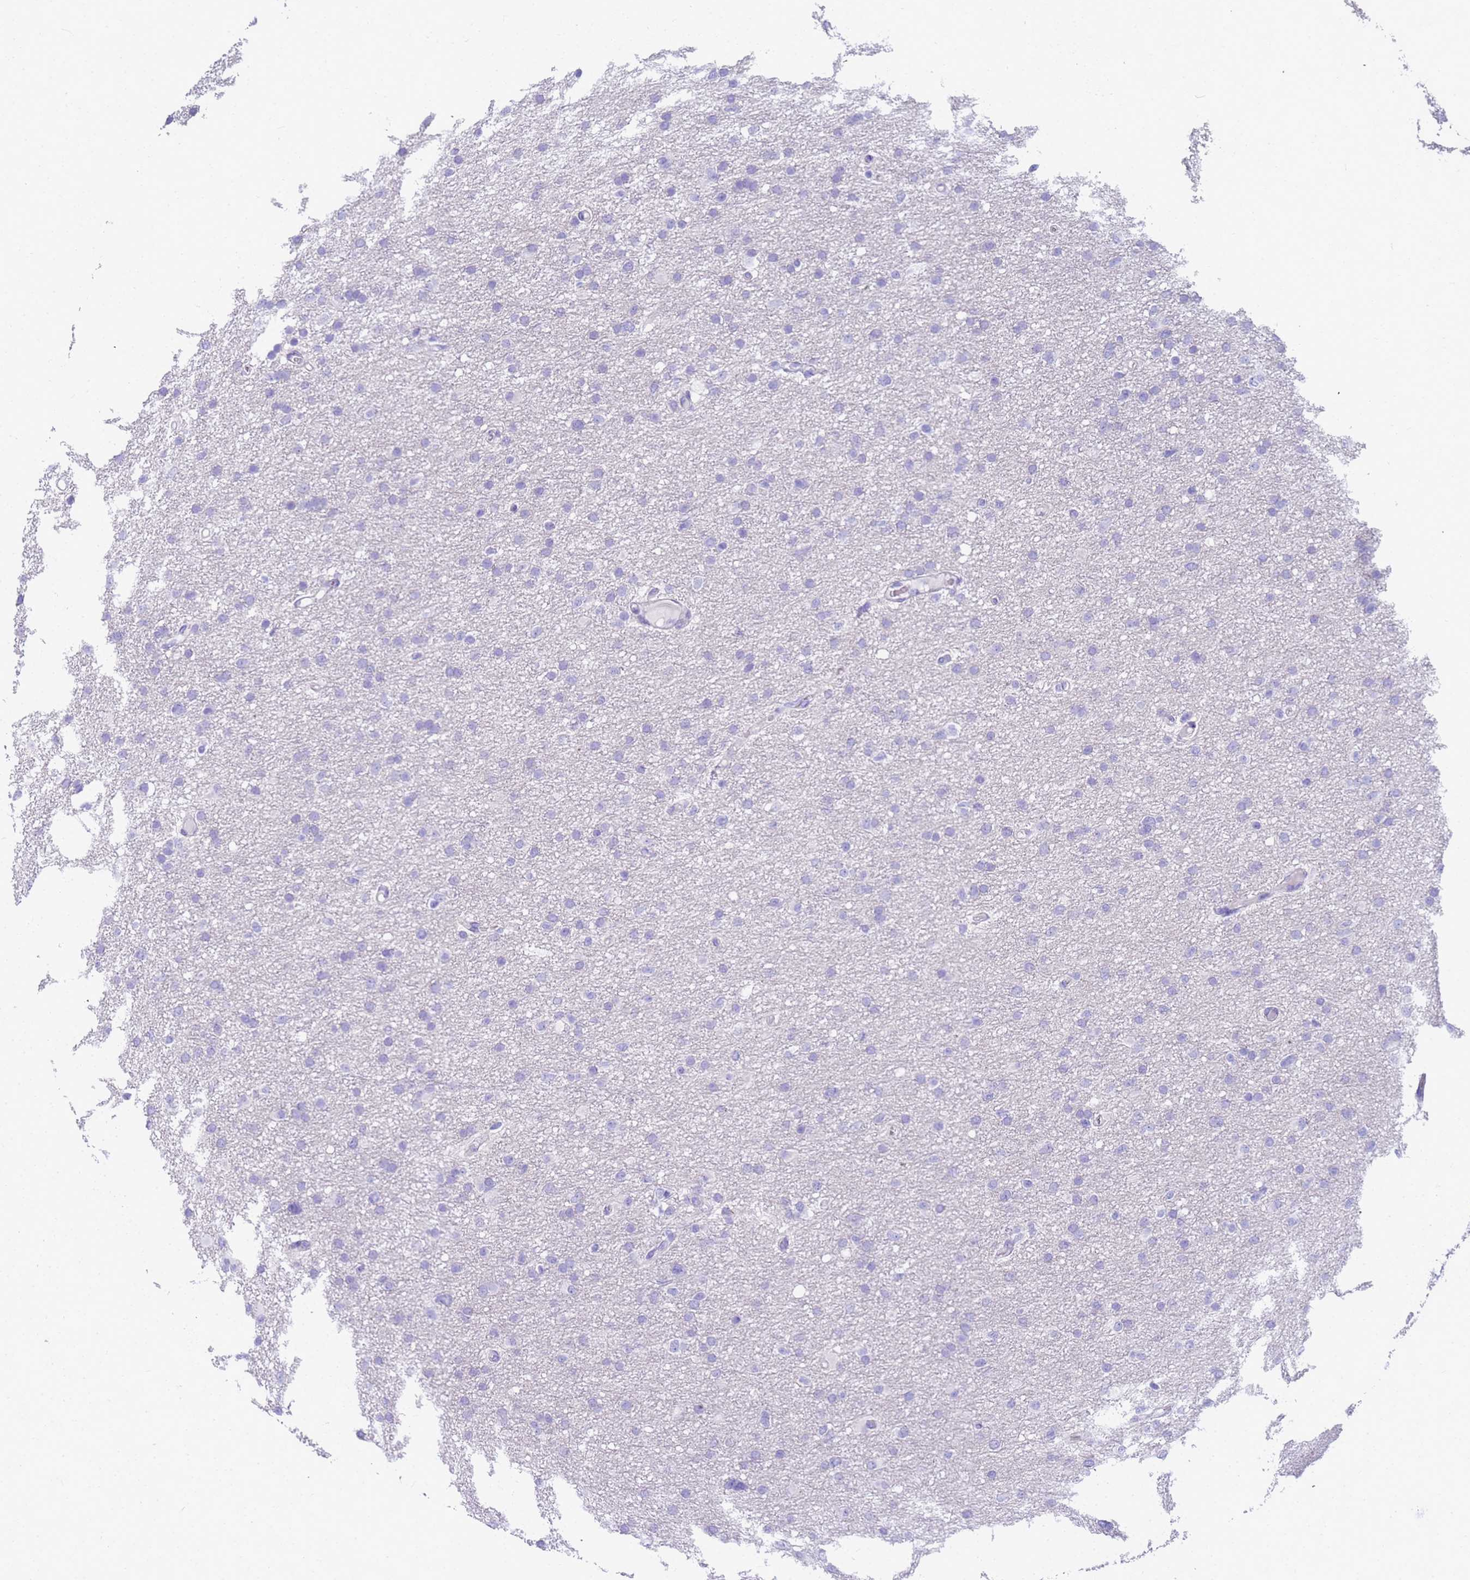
{"staining": {"intensity": "negative", "quantity": "none", "location": "none"}, "tissue": "glioma", "cell_type": "Tumor cells", "image_type": "cancer", "snomed": [{"axis": "morphology", "description": "Glioma, malignant, High grade"}, {"axis": "topography", "description": "Cerebral cortex"}], "caption": "Protein analysis of glioma demonstrates no significant expression in tumor cells.", "gene": "RNASE2", "patient": {"sex": "female", "age": 36}}